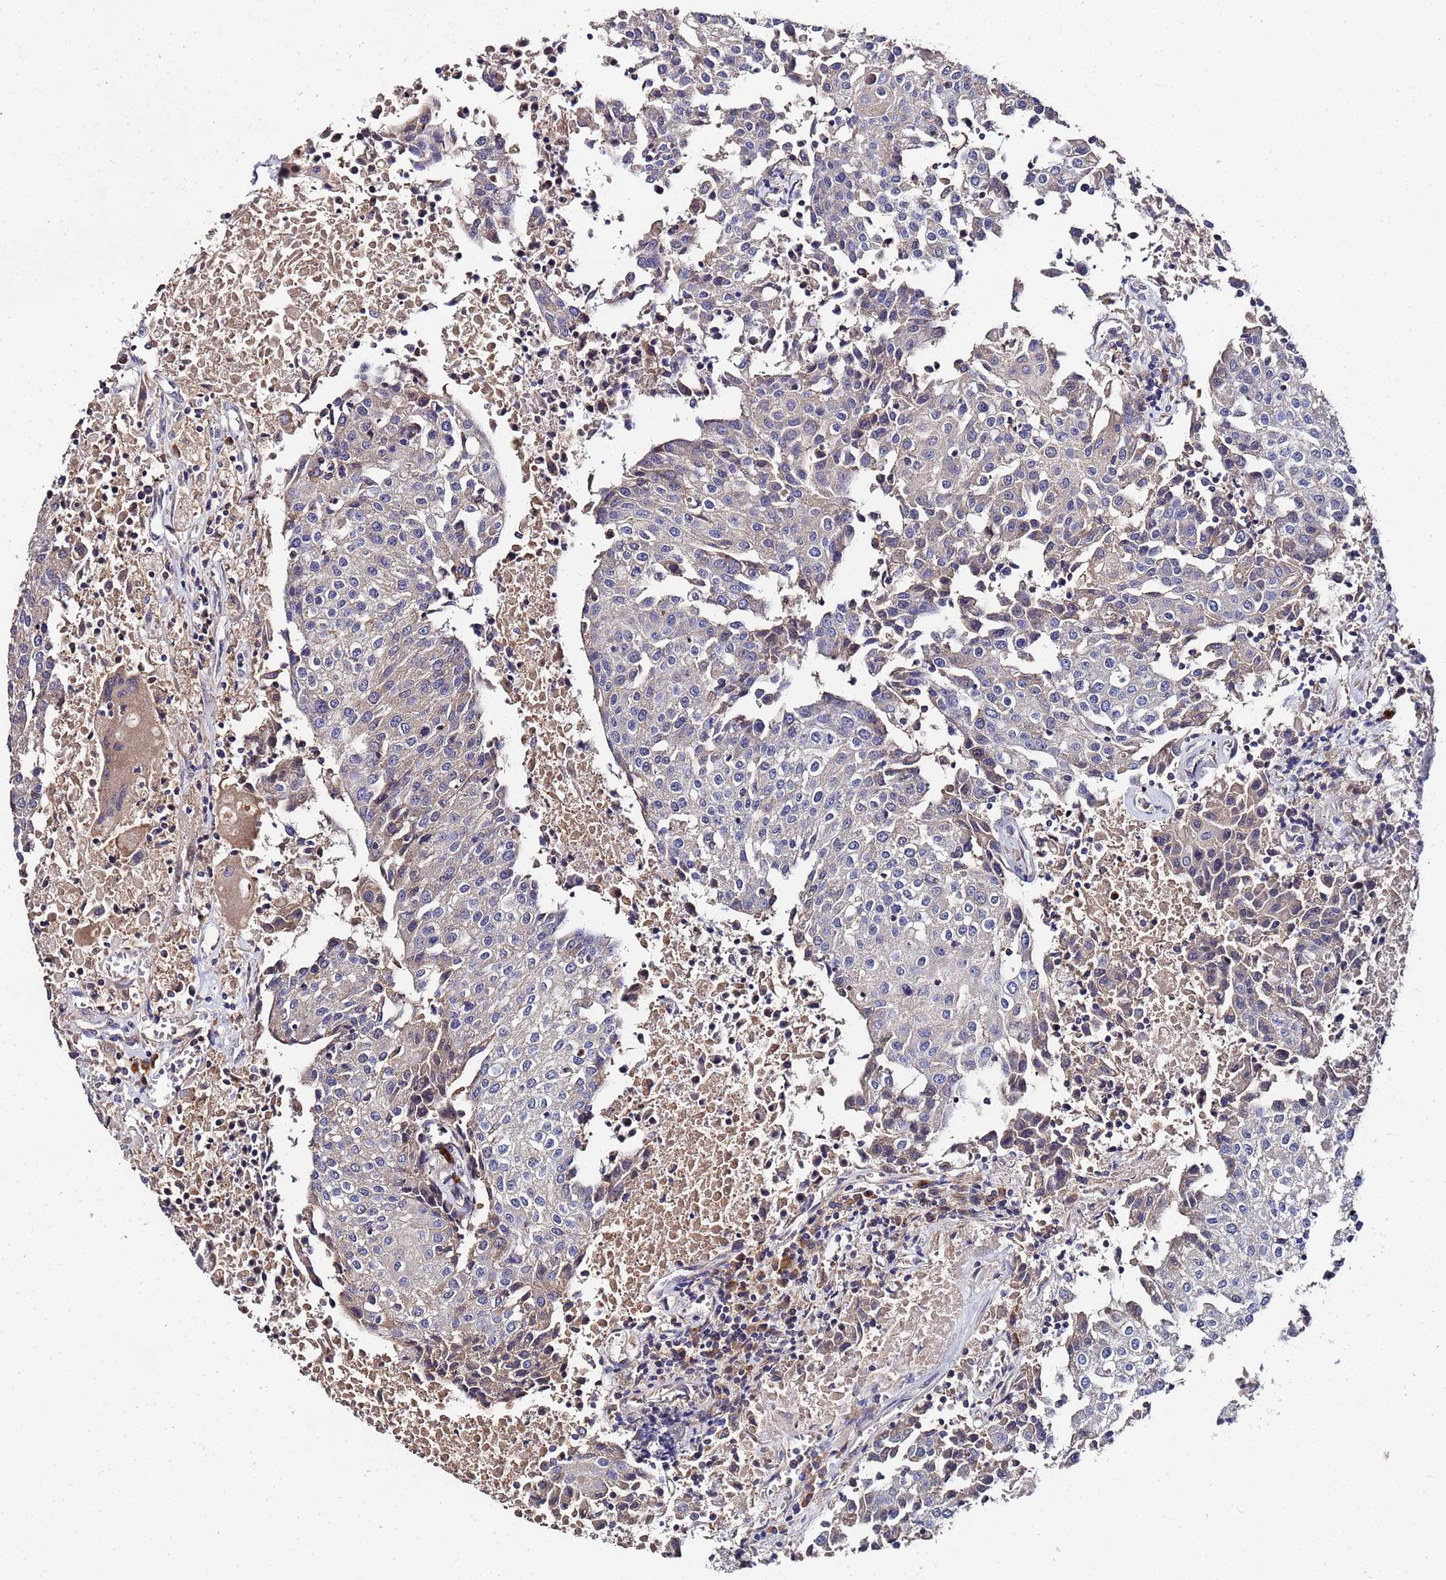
{"staining": {"intensity": "weak", "quantity": "<25%", "location": "cytoplasmic/membranous"}, "tissue": "urothelial cancer", "cell_type": "Tumor cells", "image_type": "cancer", "snomed": [{"axis": "morphology", "description": "Urothelial carcinoma, High grade"}, {"axis": "topography", "description": "Urinary bladder"}], "caption": "There is no significant staining in tumor cells of urothelial cancer.", "gene": "TCP10L", "patient": {"sex": "female", "age": 85}}